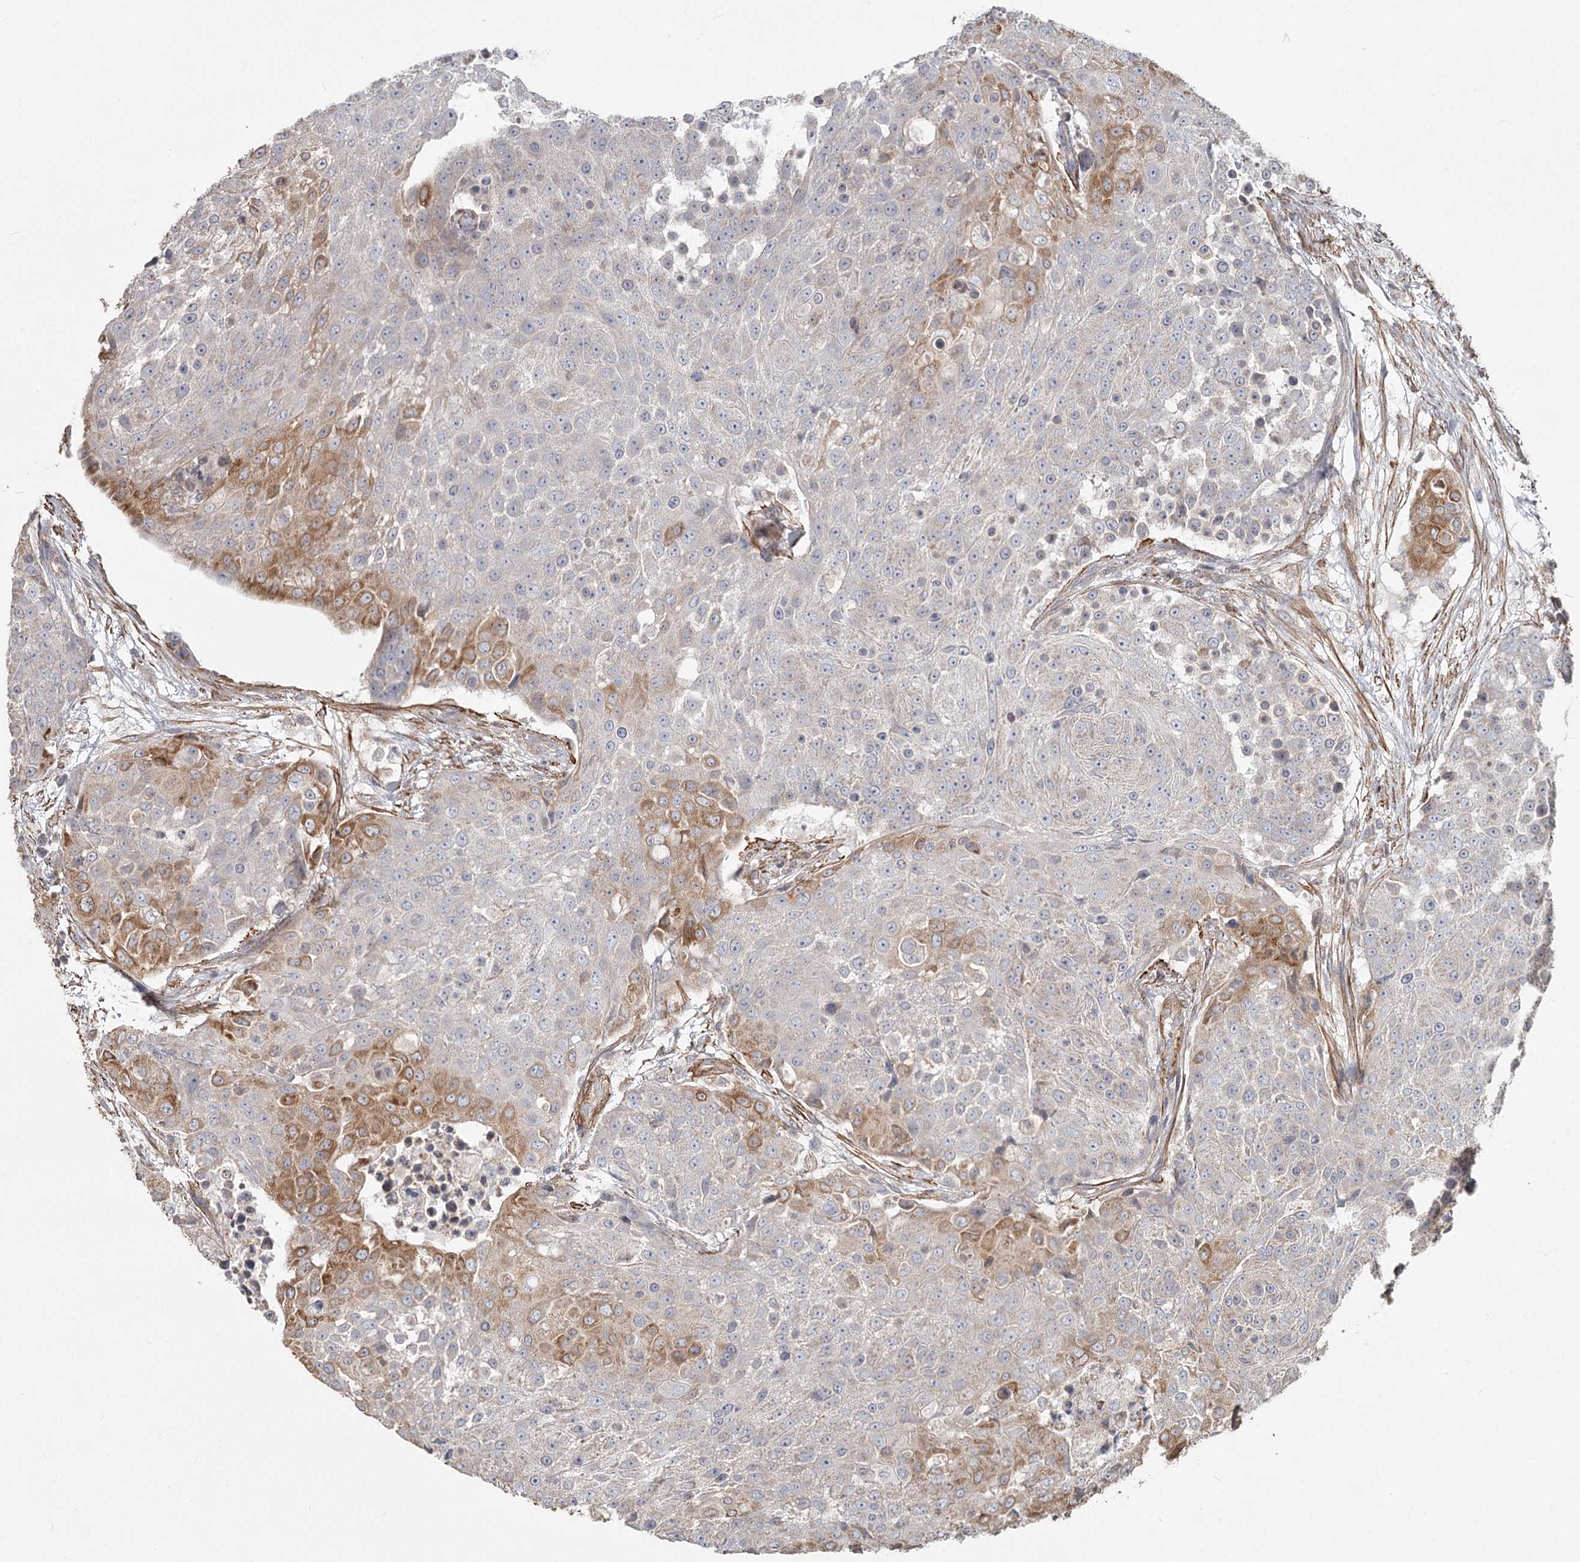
{"staining": {"intensity": "moderate", "quantity": "<25%", "location": "cytoplasmic/membranous"}, "tissue": "urothelial cancer", "cell_type": "Tumor cells", "image_type": "cancer", "snomed": [{"axis": "morphology", "description": "Urothelial carcinoma, High grade"}, {"axis": "topography", "description": "Urinary bladder"}], "caption": "Urothelial cancer was stained to show a protein in brown. There is low levels of moderate cytoplasmic/membranous staining in about <25% of tumor cells. (DAB (3,3'-diaminobenzidine) IHC, brown staining for protein, blue staining for nuclei).", "gene": "DHRS9", "patient": {"sex": "female", "age": 63}}